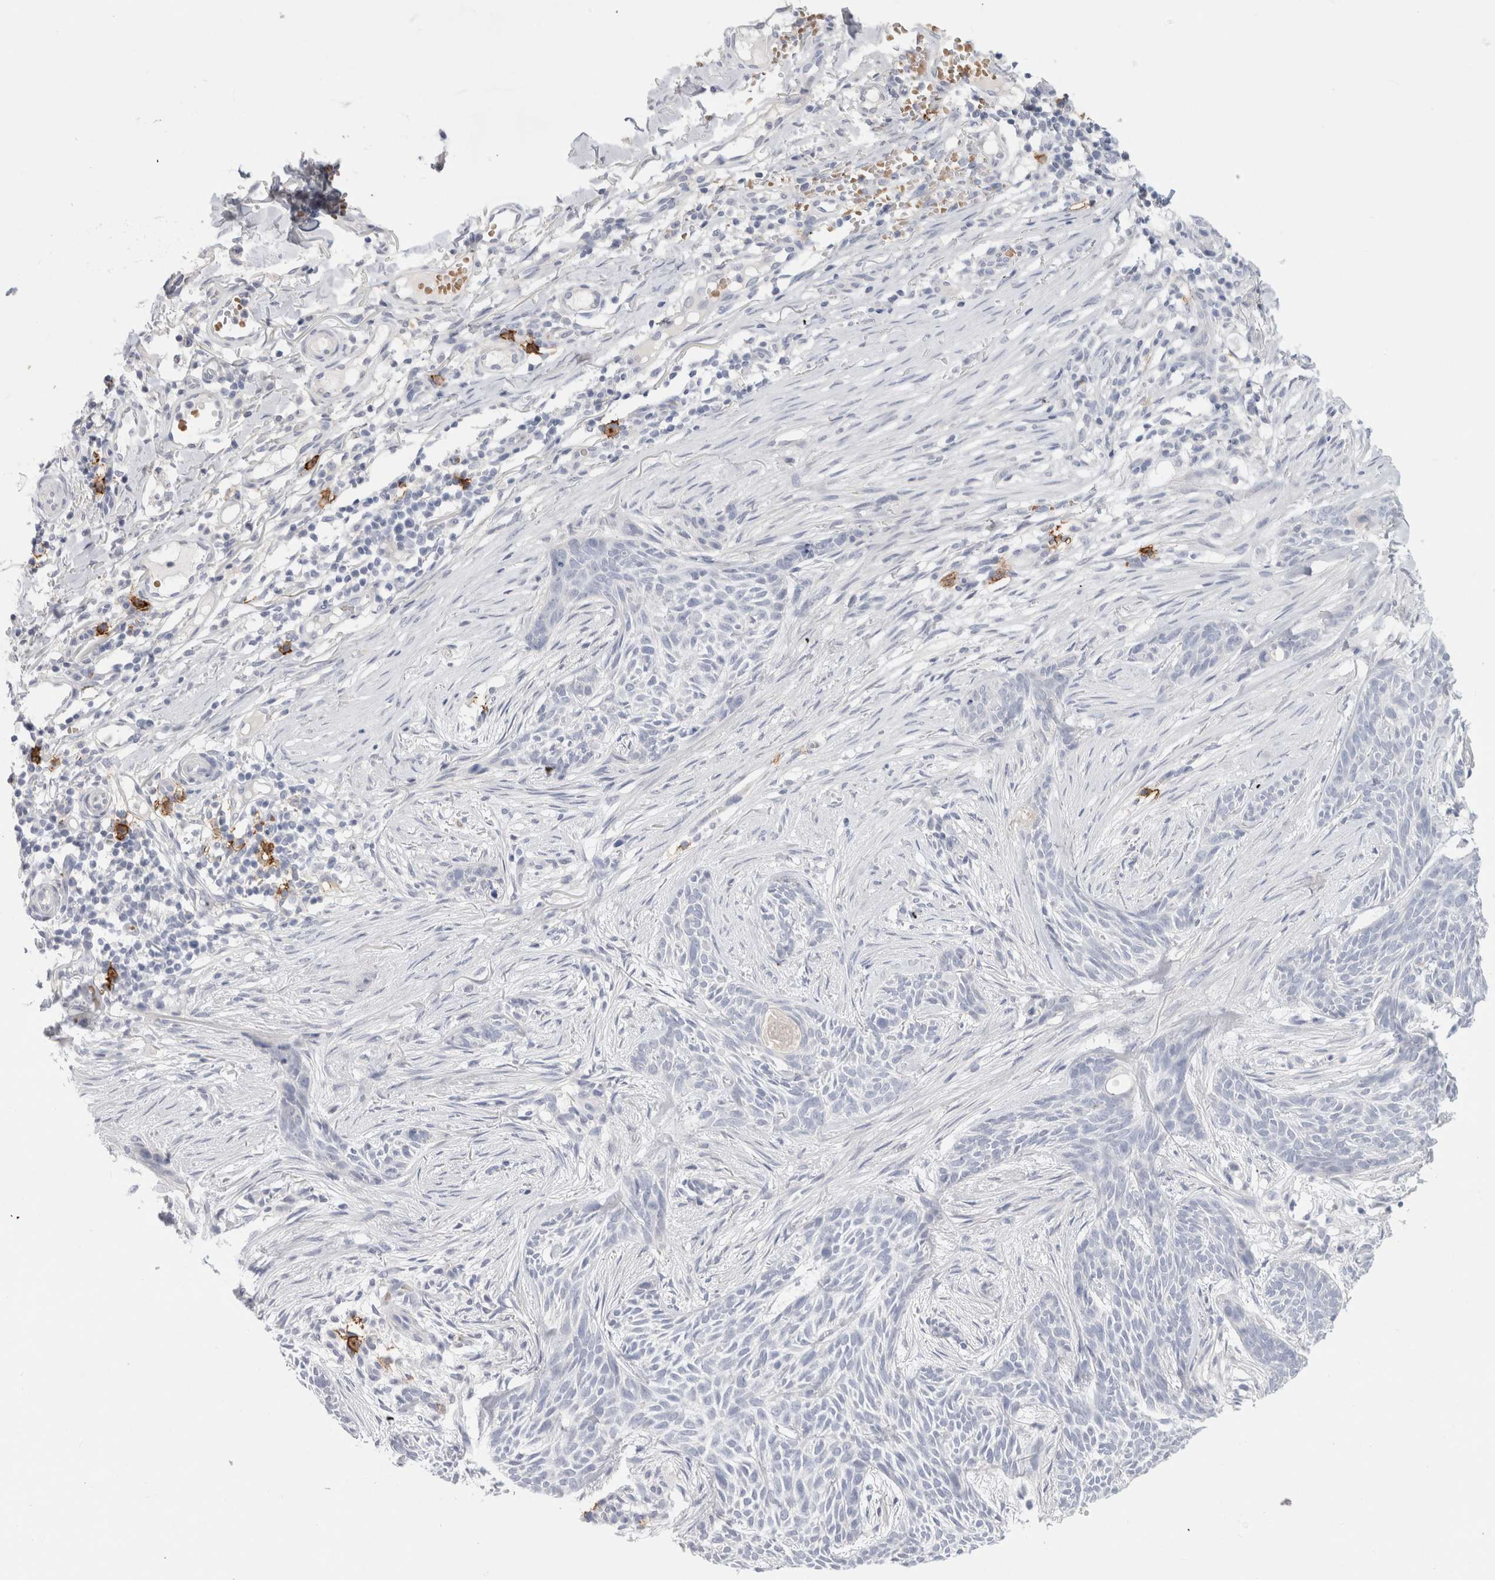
{"staining": {"intensity": "negative", "quantity": "none", "location": "none"}, "tissue": "skin cancer", "cell_type": "Tumor cells", "image_type": "cancer", "snomed": [{"axis": "morphology", "description": "Basal cell carcinoma"}, {"axis": "topography", "description": "Skin"}], "caption": "Skin cancer (basal cell carcinoma) was stained to show a protein in brown. There is no significant staining in tumor cells.", "gene": "CD38", "patient": {"sex": "female", "age": 59}}